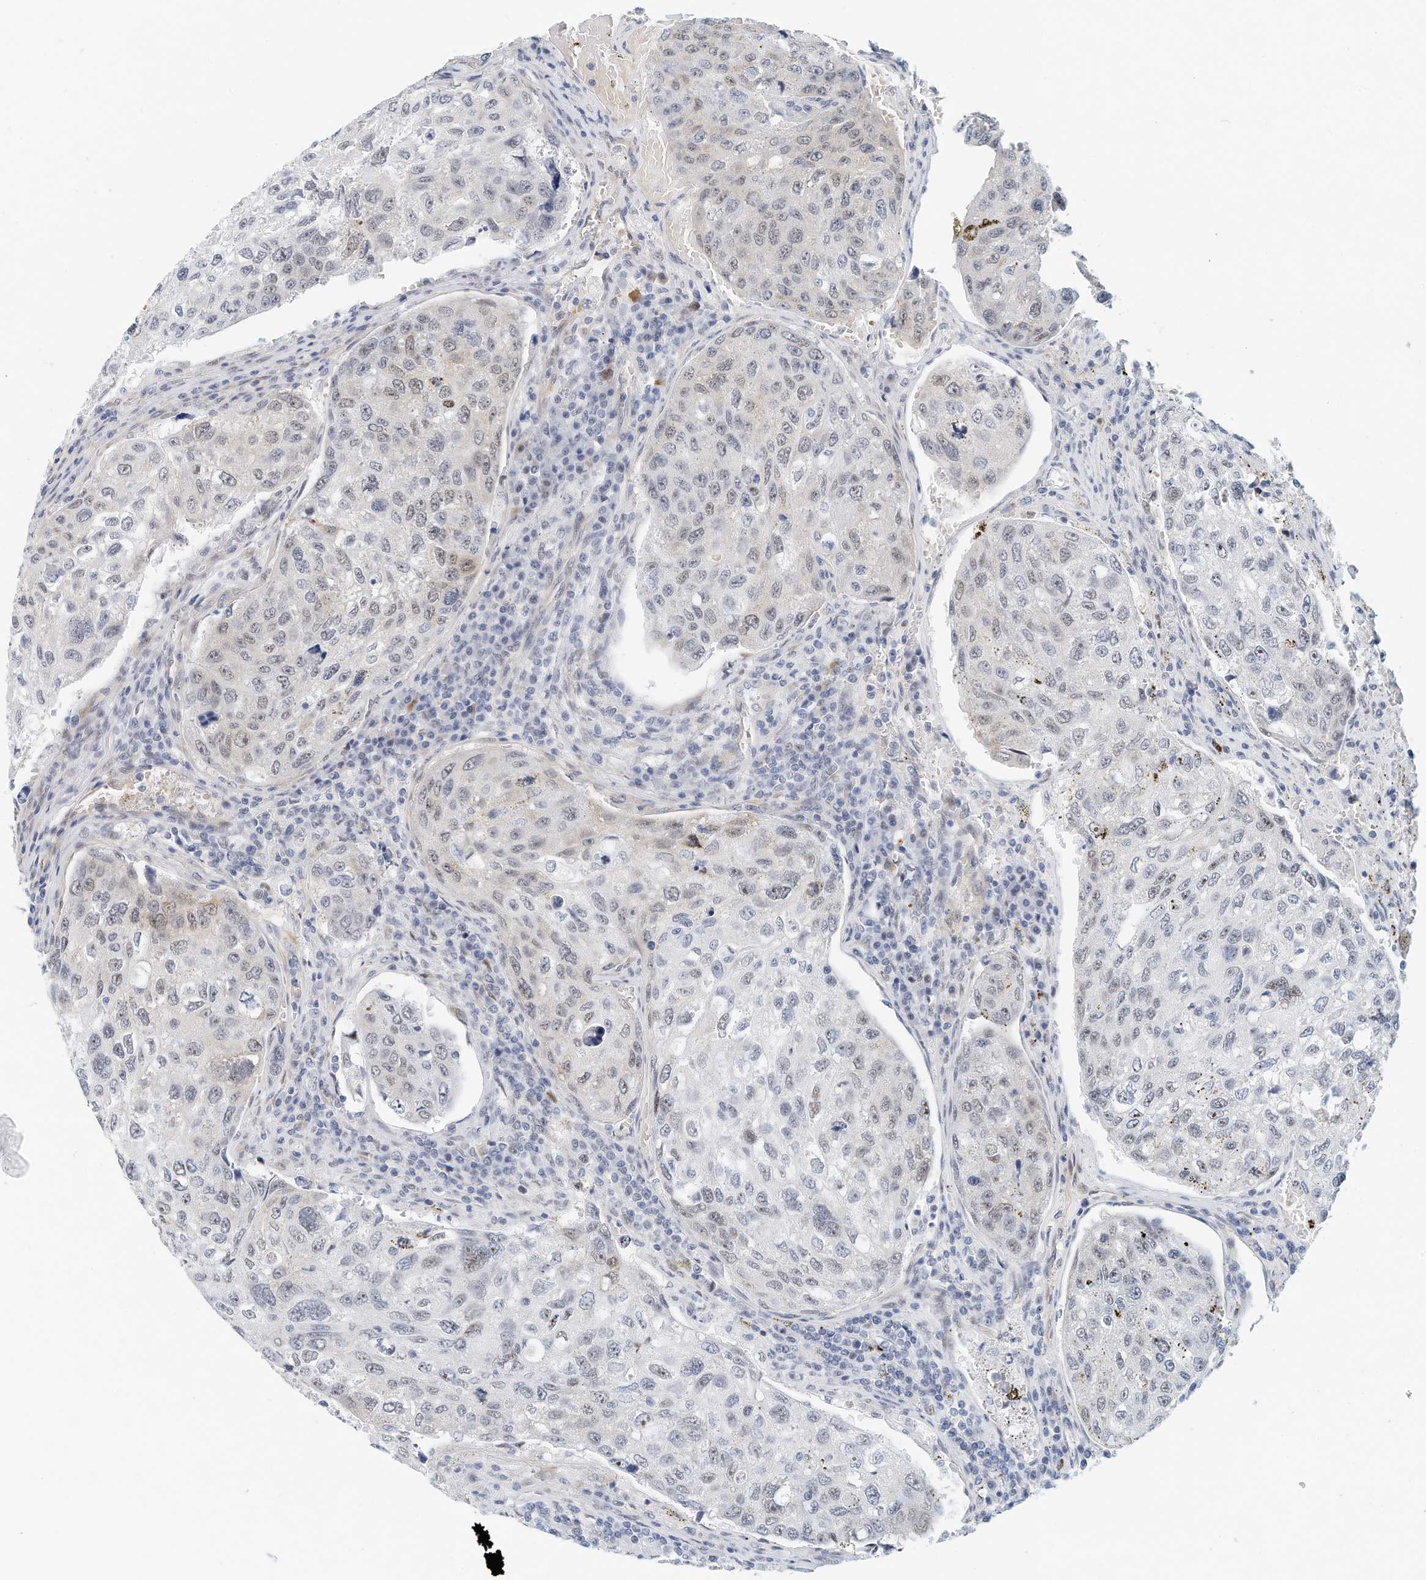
{"staining": {"intensity": "negative", "quantity": "none", "location": "none"}, "tissue": "urothelial cancer", "cell_type": "Tumor cells", "image_type": "cancer", "snomed": [{"axis": "morphology", "description": "Urothelial carcinoma, High grade"}, {"axis": "topography", "description": "Lymph node"}, {"axis": "topography", "description": "Urinary bladder"}], "caption": "The immunohistochemistry (IHC) photomicrograph has no significant positivity in tumor cells of urothelial cancer tissue.", "gene": "ARHGAP28", "patient": {"sex": "male", "age": 51}}